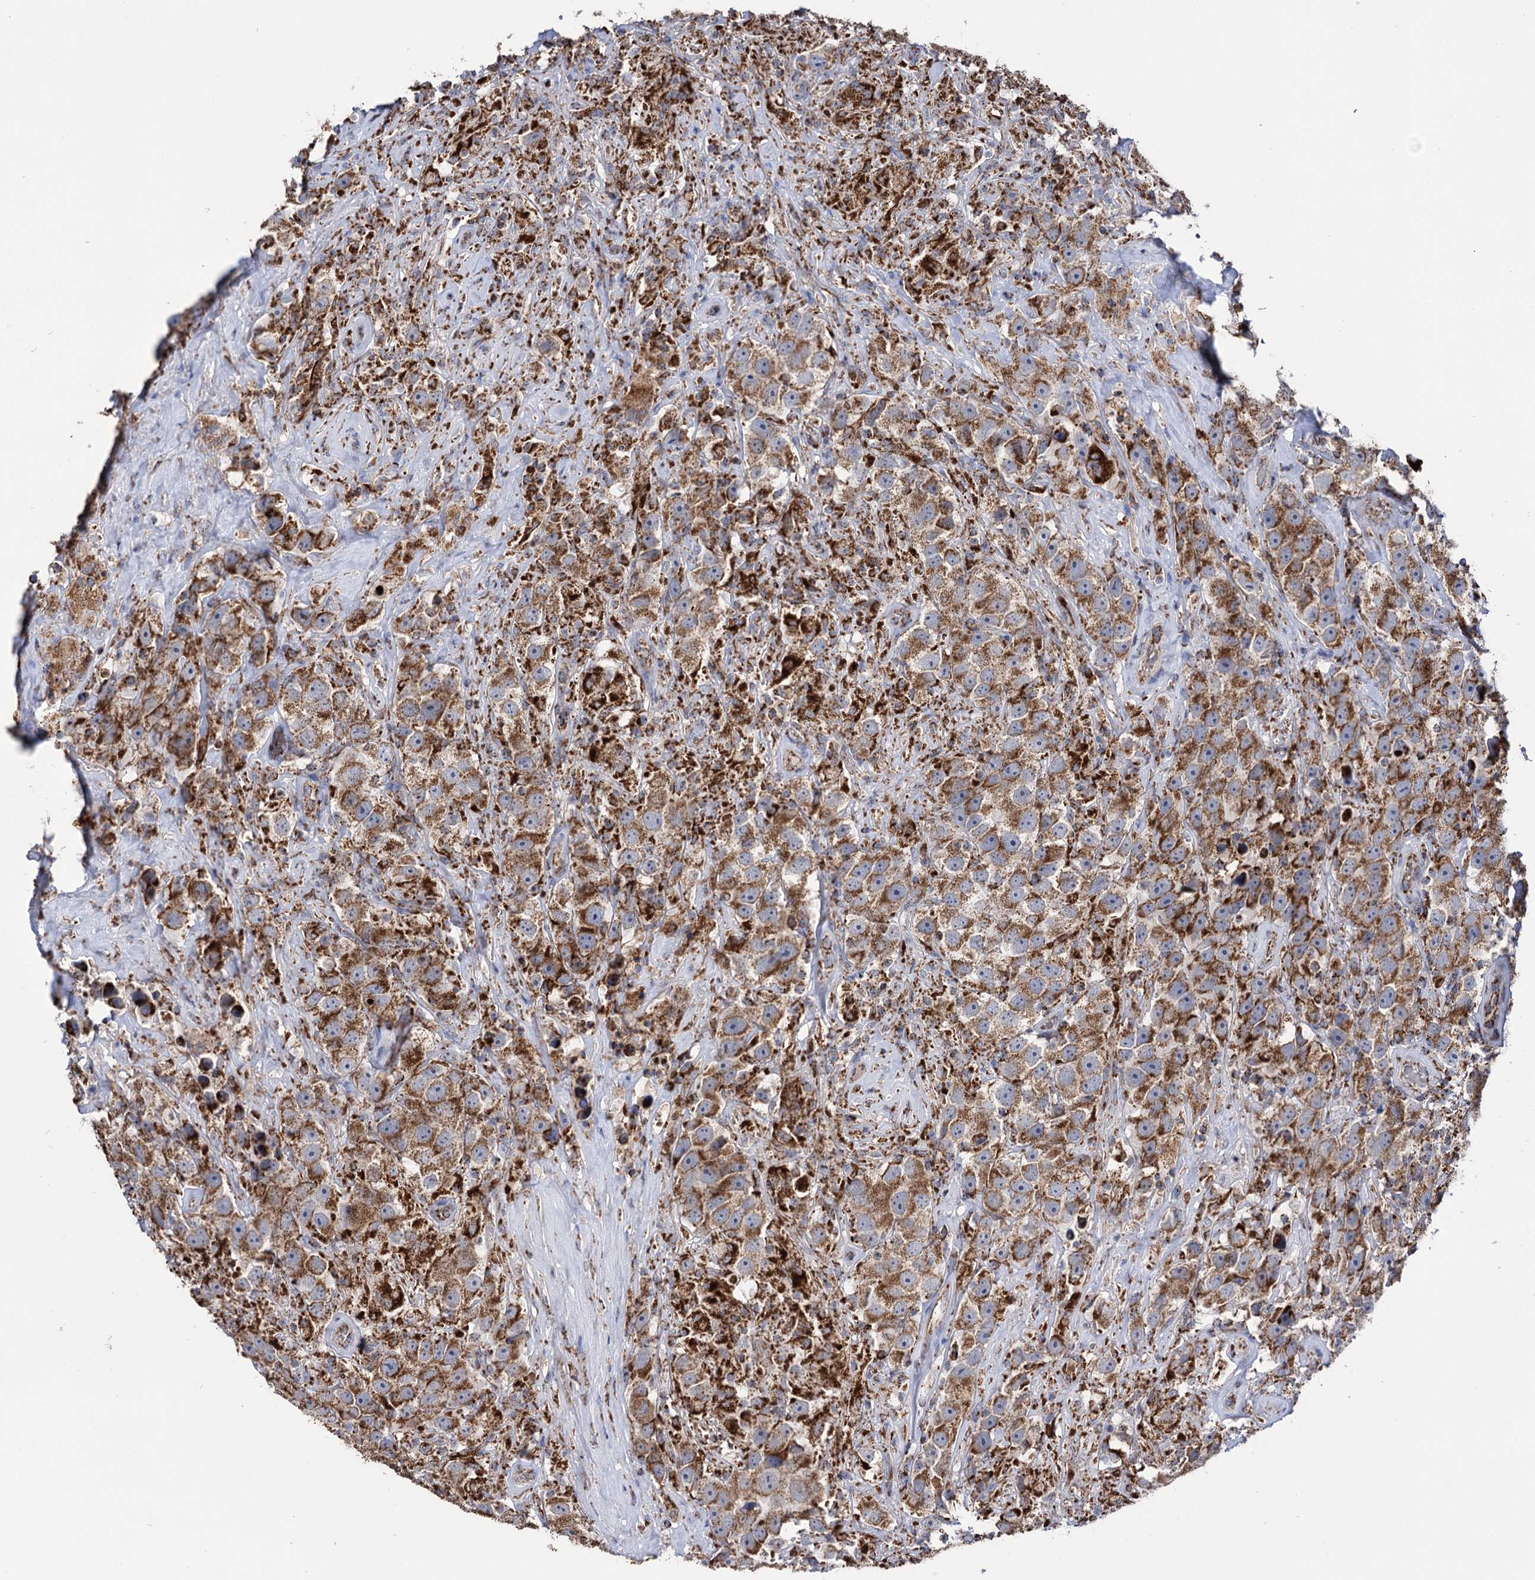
{"staining": {"intensity": "moderate", "quantity": ">75%", "location": "cytoplasmic/membranous"}, "tissue": "testis cancer", "cell_type": "Tumor cells", "image_type": "cancer", "snomed": [{"axis": "morphology", "description": "Seminoma, NOS"}, {"axis": "topography", "description": "Testis"}], "caption": "High-magnification brightfield microscopy of testis cancer (seminoma) stained with DAB (brown) and counterstained with hematoxylin (blue). tumor cells exhibit moderate cytoplasmic/membranous positivity is present in about>75% of cells. The staining was performed using DAB, with brown indicating positive protein expression. Nuclei are stained blue with hematoxylin.", "gene": "ABHD10", "patient": {"sex": "male", "age": 49}}